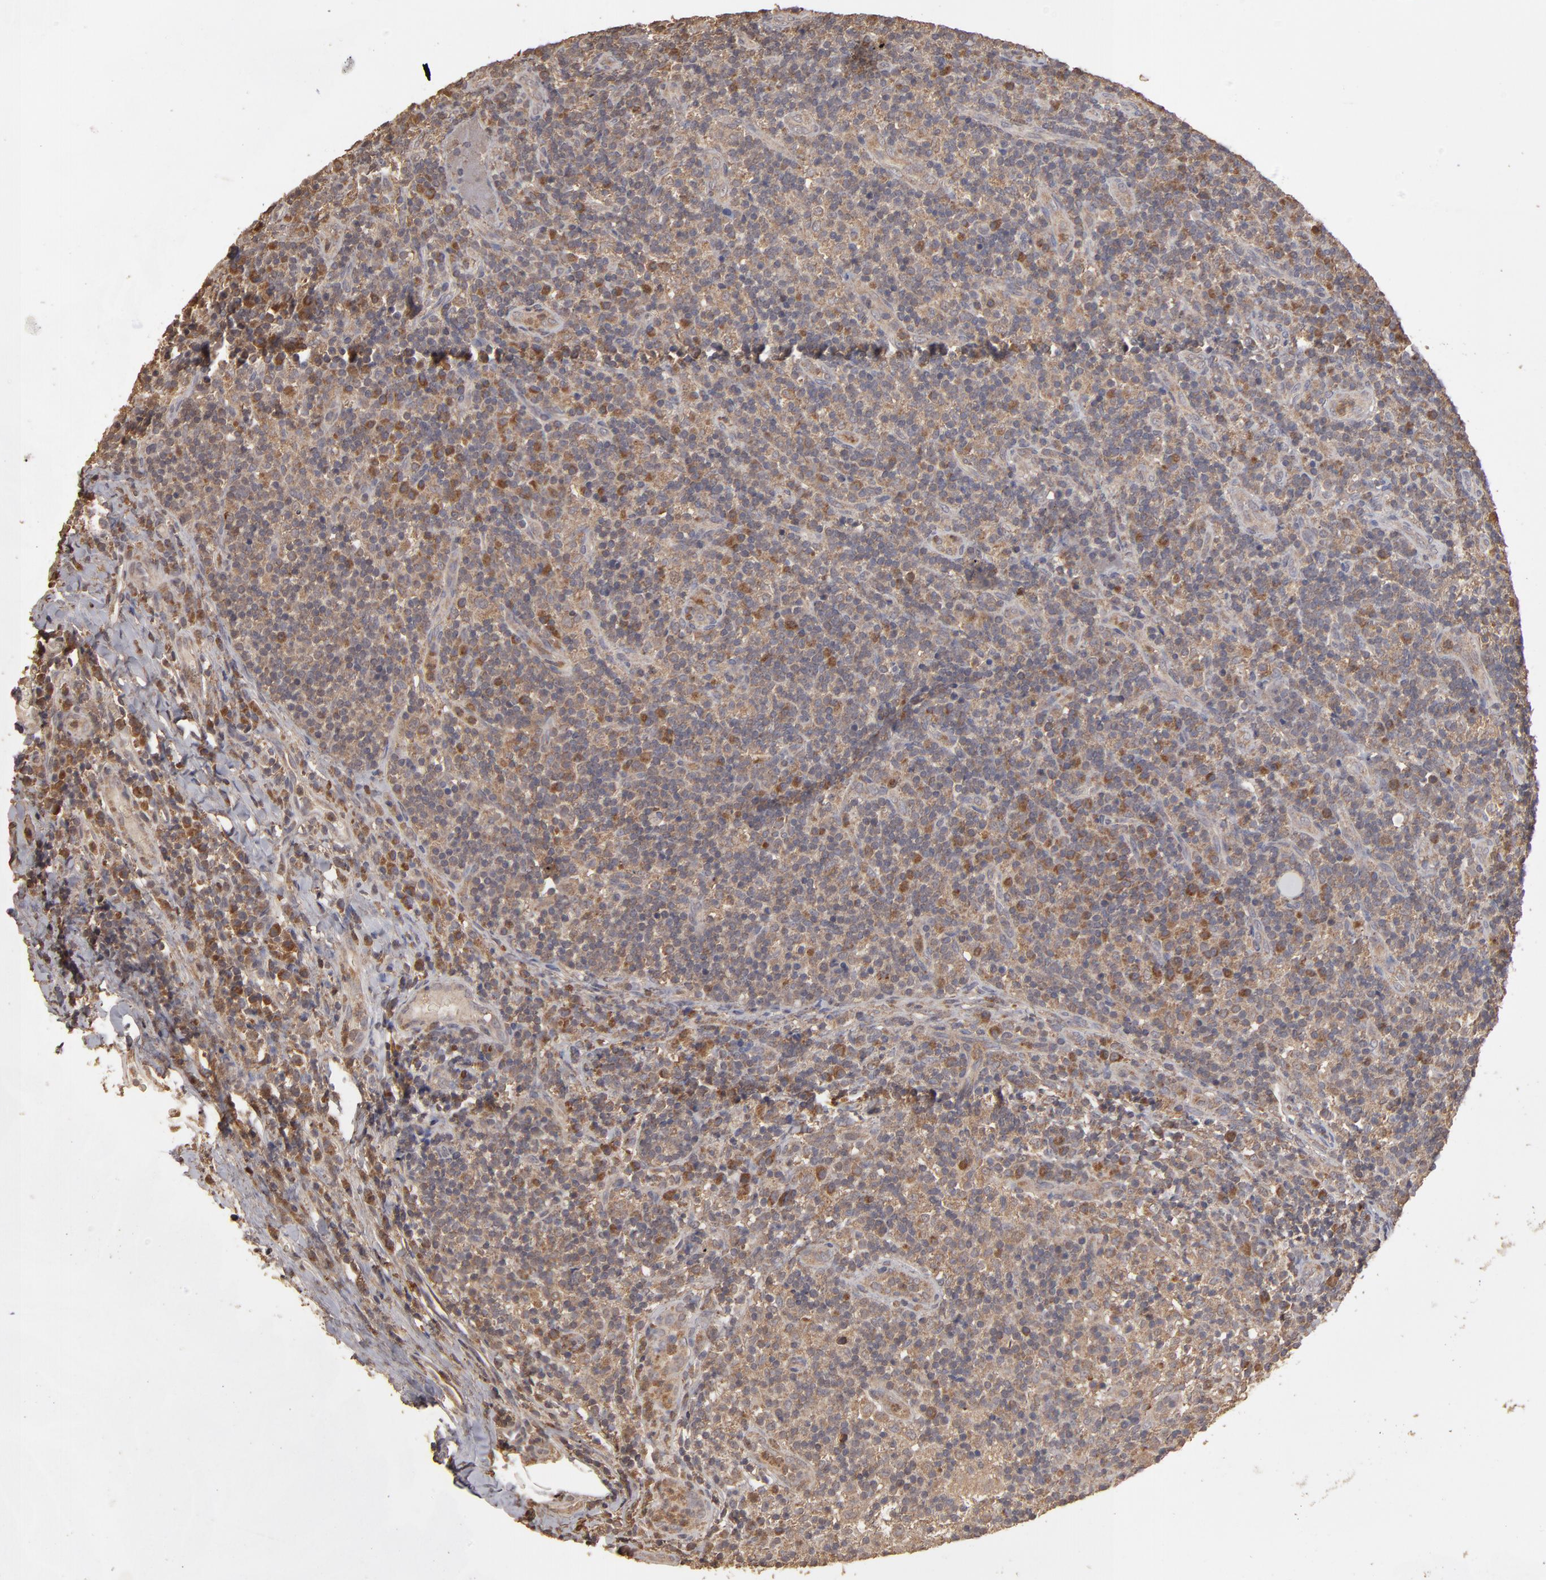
{"staining": {"intensity": "moderate", "quantity": ">75%", "location": "cytoplasmic/membranous"}, "tissue": "lymph node", "cell_type": "Germinal center cells", "image_type": "normal", "snomed": [{"axis": "morphology", "description": "Normal tissue, NOS"}, {"axis": "morphology", "description": "Inflammation, NOS"}, {"axis": "topography", "description": "Lymph node"}], "caption": "DAB (3,3'-diaminobenzidine) immunohistochemical staining of normal lymph node exhibits moderate cytoplasmic/membranous protein positivity in approximately >75% of germinal center cells.", "gene": "MMP2", "patient": {"sex": "male", "age": 46}}